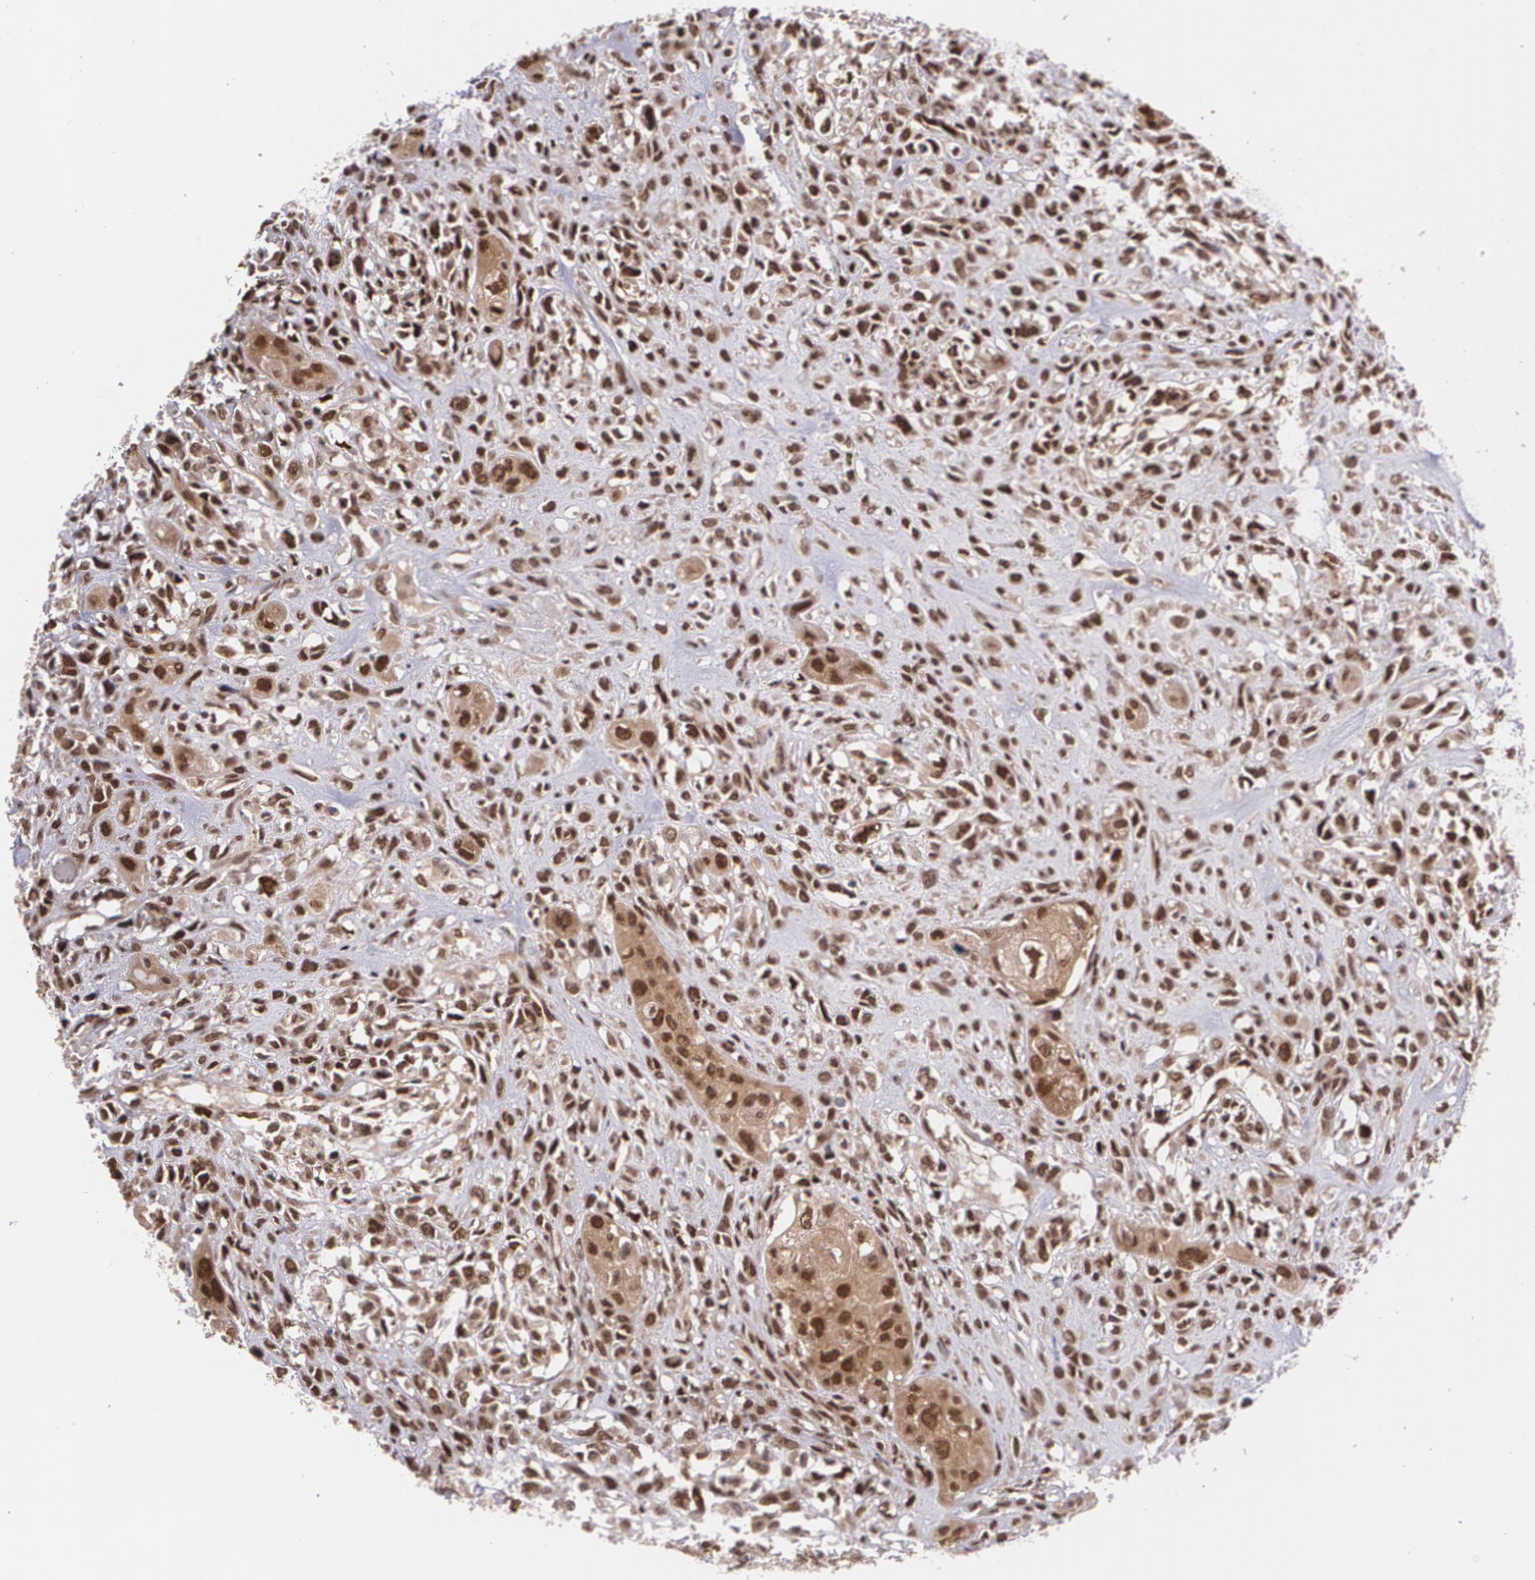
{"staining": {"intensity": "moderate", "quantity": "25%-75%", "location": "cytoplasmic/membranous,nuclear"}, "tissue": "head and neck cancer", "cell_type": "Tumor cells", "image_type": "cancer", "snomed": [{"axis": "morphology", "description": "Neoplasm, malignant, NOS"}, {"axis": "topography", "description": "Salivary gland"}, {"axis": "topography", "description": "Head-Neck"}], "caption": "Tumor cells reveal moderate cytoplasmic/membranous and nuclear expression in about 25%-75% of cells in head and neck cancer.", "gene": "CUL2", "patient": {"sex": "male", "age": 43}}